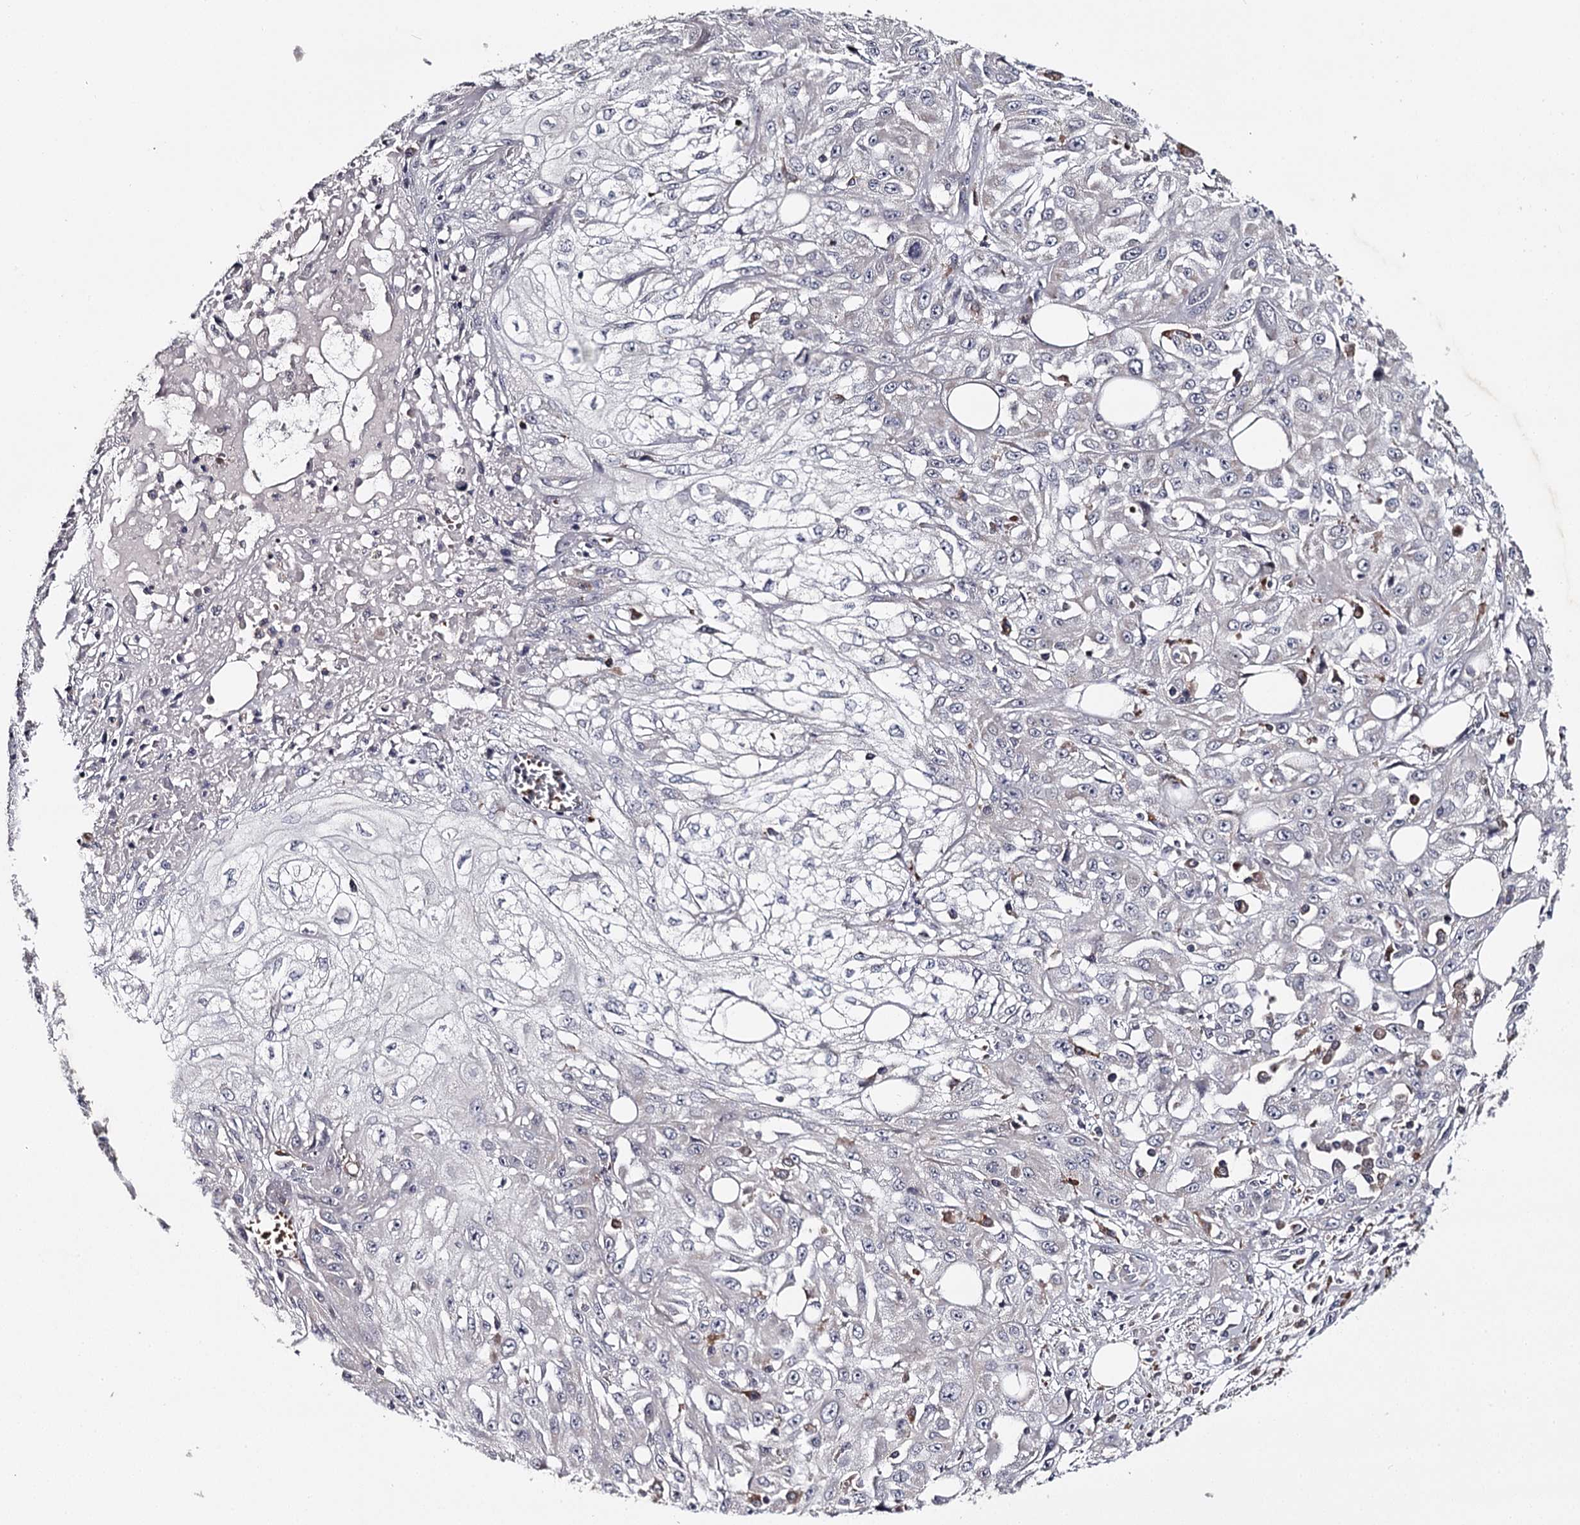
{"staining": {"intensity": "negative", "quantity": "none", "location": "none"}, "tissue": "skin cancer", "cell_type": "Tumor cells", "image_type": "cancer", "snomed": [{"axis": "morphology", "description": "Squamous cell carcinoma, NOS"}, {"axis": "morphology", "description": "Squamous cell carcinoma, metastatic, NOS"}, {"axis": "topography", "description": "Skin"}, {"axis": "topography", "description": "Lymph node"}], "caption": "High power microscopy image of an IHC histopathology image of skin metastatic squamous cell carcinoma, revealing no significant staining in tumor cells.", "gene": "RASSF6", "patient": {"sex": "male", "age": 75}}